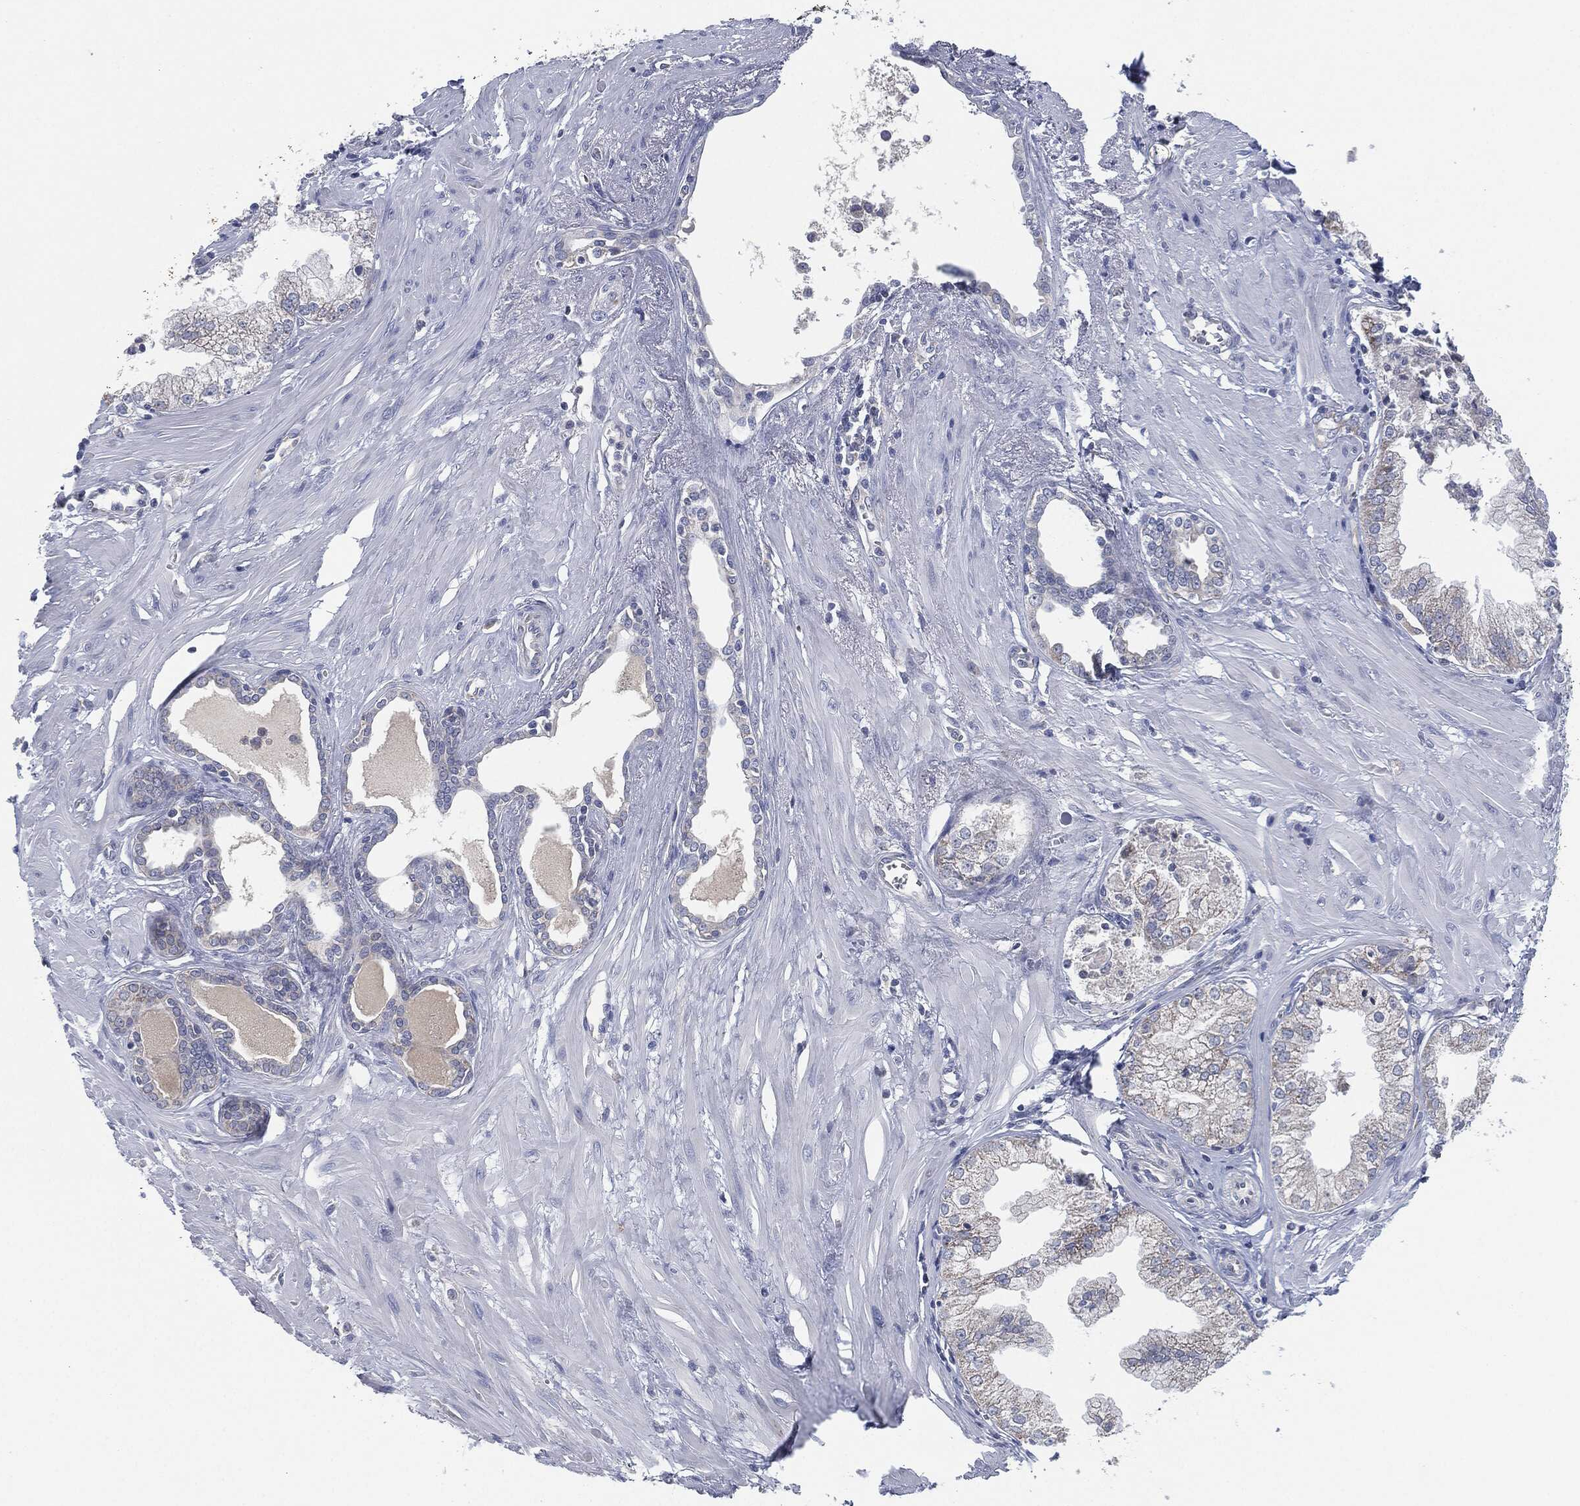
{"staining": {"intensity": "negative", "quantity": "none", "location": "none"}, "tissue": "prostate cancer", "cell_type": "Tumor cells", "image_type": "cancer", "snomed": [{"axis": "morphology", "description": "Adenocarcinoma, NOS"}, {"axis": "topography", "description": "Prostate and seminal vesicle, NOS"}, {"axis": "topography", "description": "Prostate"}], "caption": "This is an immunohistochemistry (IHC) micrograph of prostate cancer (adenocarcinoma). There is no staining in tumor cells.", "gene": "SIGLEC9", "patient": {"sex": "male", "age": 79}}